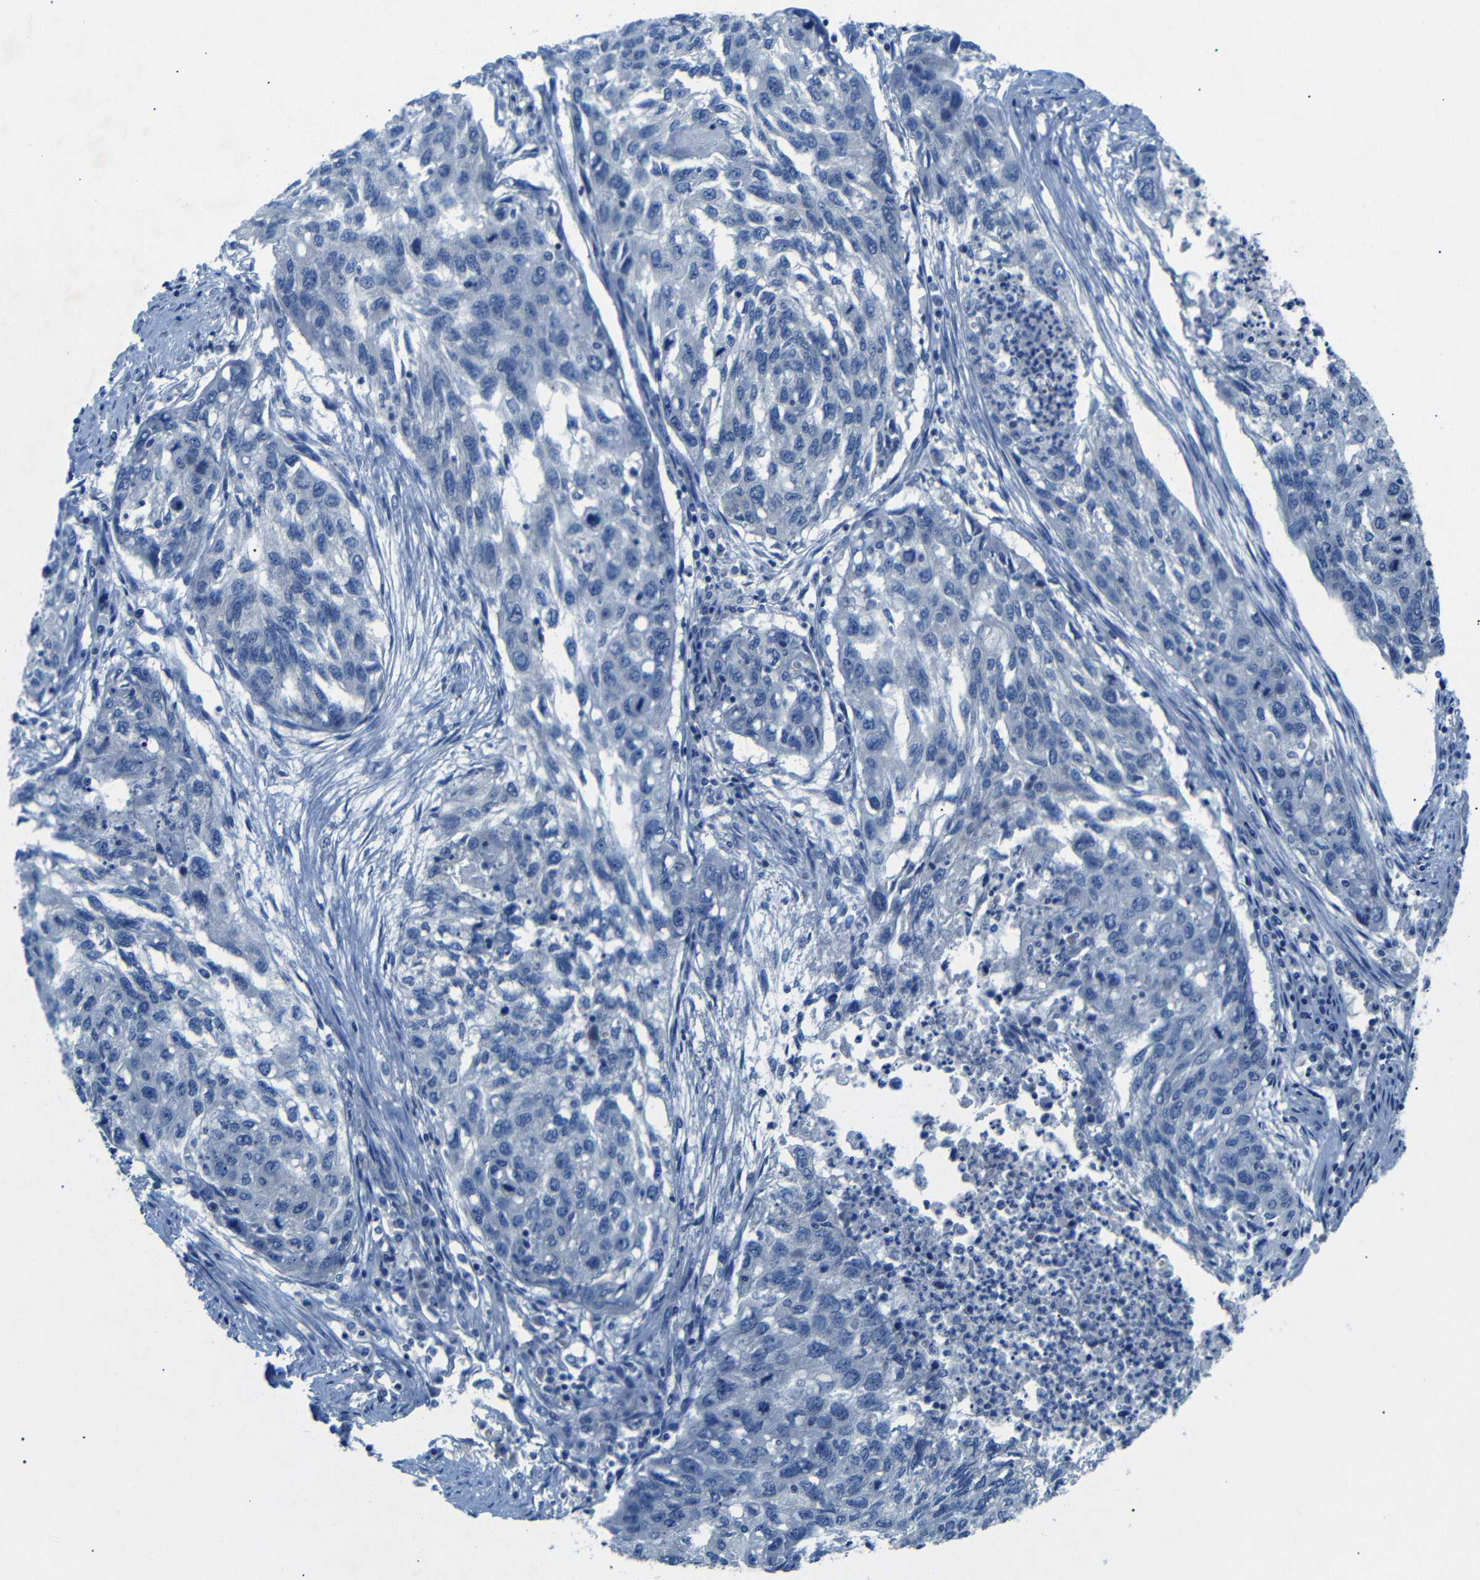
{"staining": {"intensity": "negative", "quantity": "none", "location": "none"}, "tissue": "lung cancer", "cell_type": "Tumor cells", "image_type": "cancer", "snomed": [{"axis": "morphology", "description": "Squamous cell carcinoma, NOS"}, {"axis": "topography", "description": "Lung"}], "caption": "Immunohistochemistry histopathology image of squamous cell carcinoma (lung) stained for a protein (brown), which reveals no positivity in tumor cells. (DAB IHC visualized using brightfield microscopy, high magnification).", "gene": "DCP1A", "patient": {"sex": "female", "age": 63}}